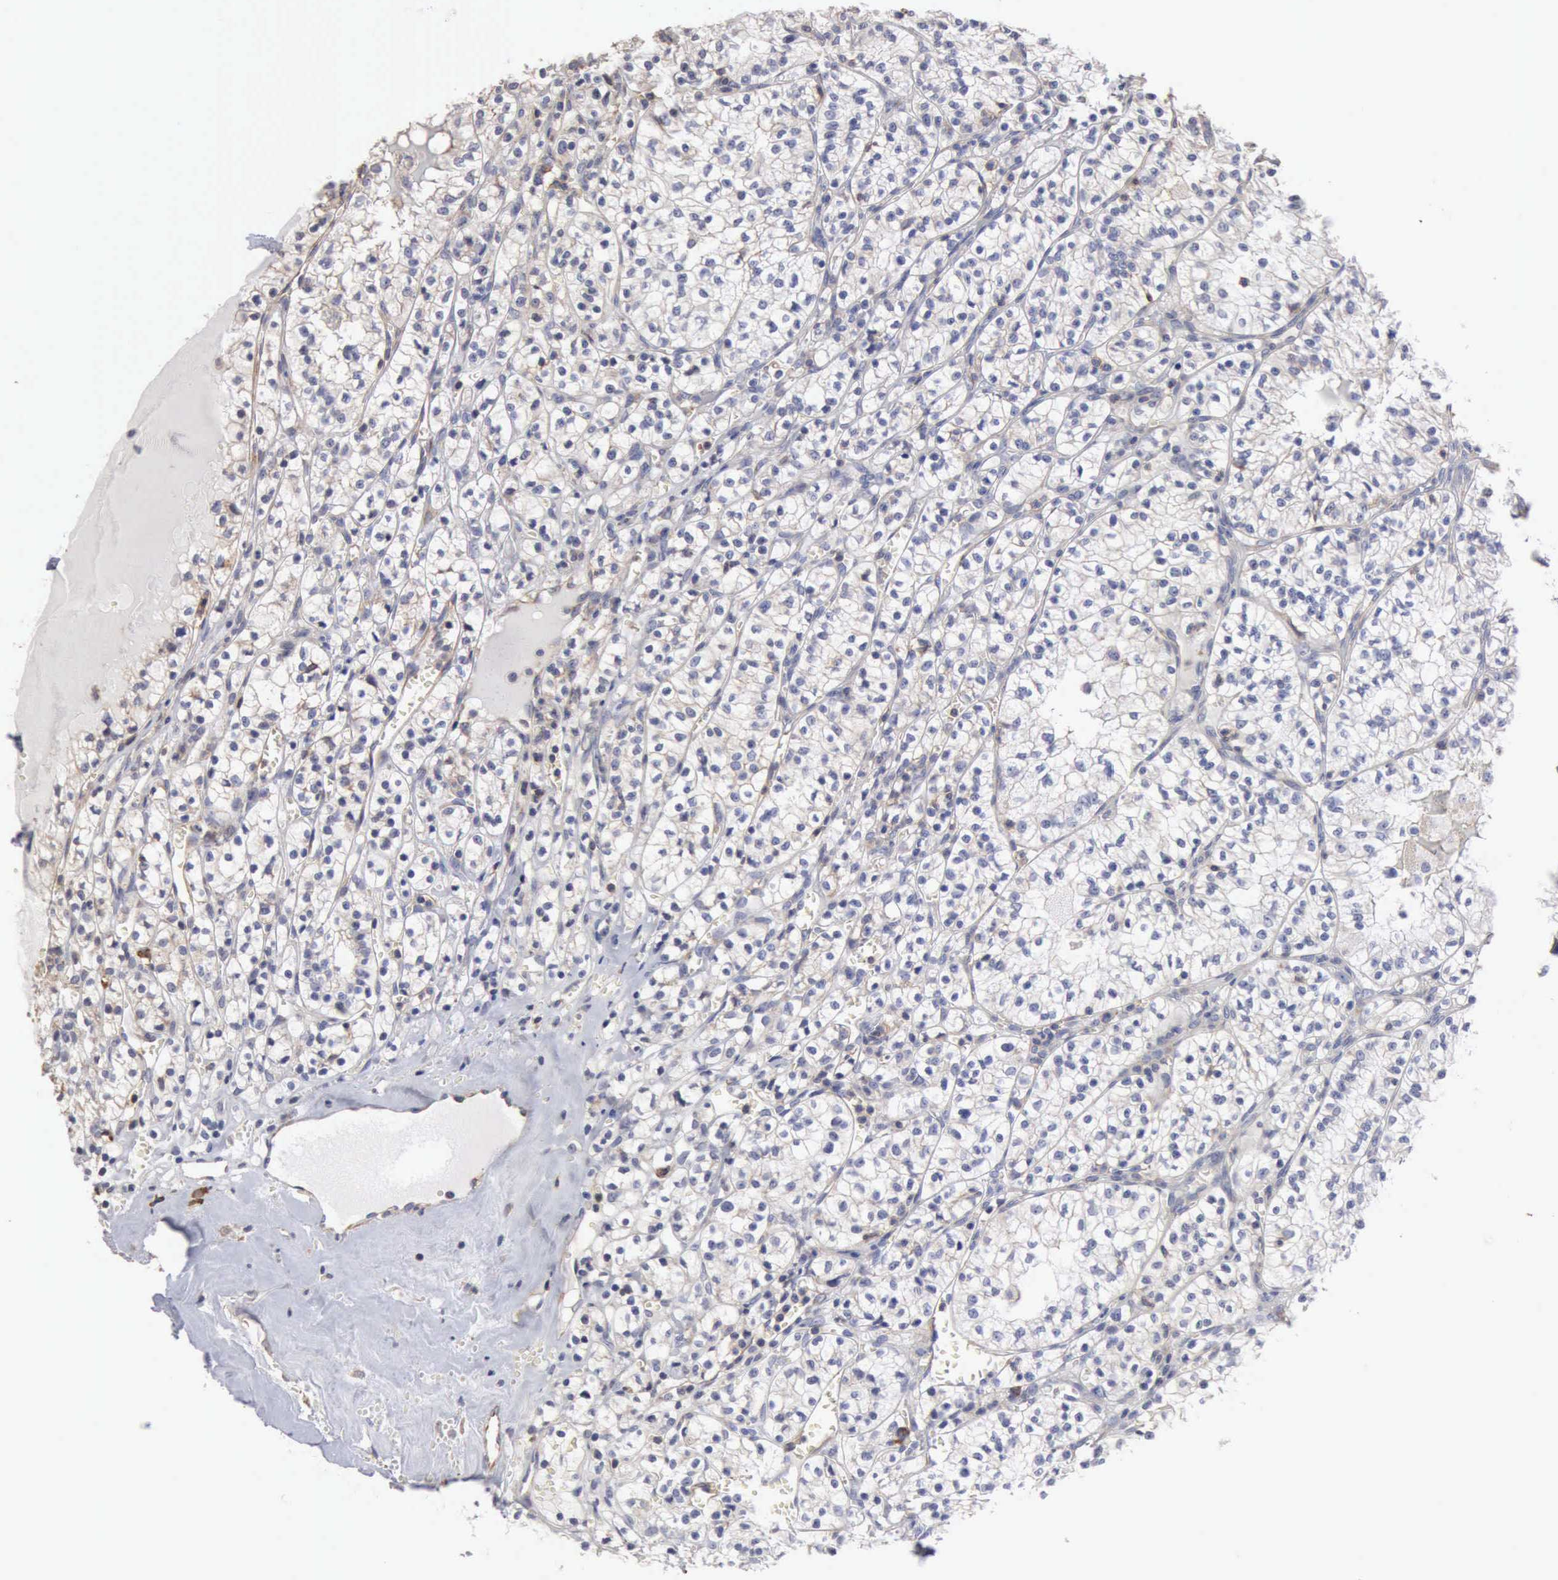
{"staining": {"intensity": "weak", "quantity": "<25%", "location": "cytoplasmic/membranous"}, "tissue": "renal cancer", "cell_type": "Tumor cells", "image_type": "cancer", "snomed": [{"axis": "morphology", "description": "Adenocarcinoma, NOS"}, {"axis": "topography", "description": "Kidney"}], "caption": "Immunohistochemistry photomicrograph of neoplastic tissue: renal cancer (adenocarcinoma) stained with DAB exhibits no significant protein staining in tumor cells.", "gene": "GPR101", "patient": {"sex": "male", "age": 61}}